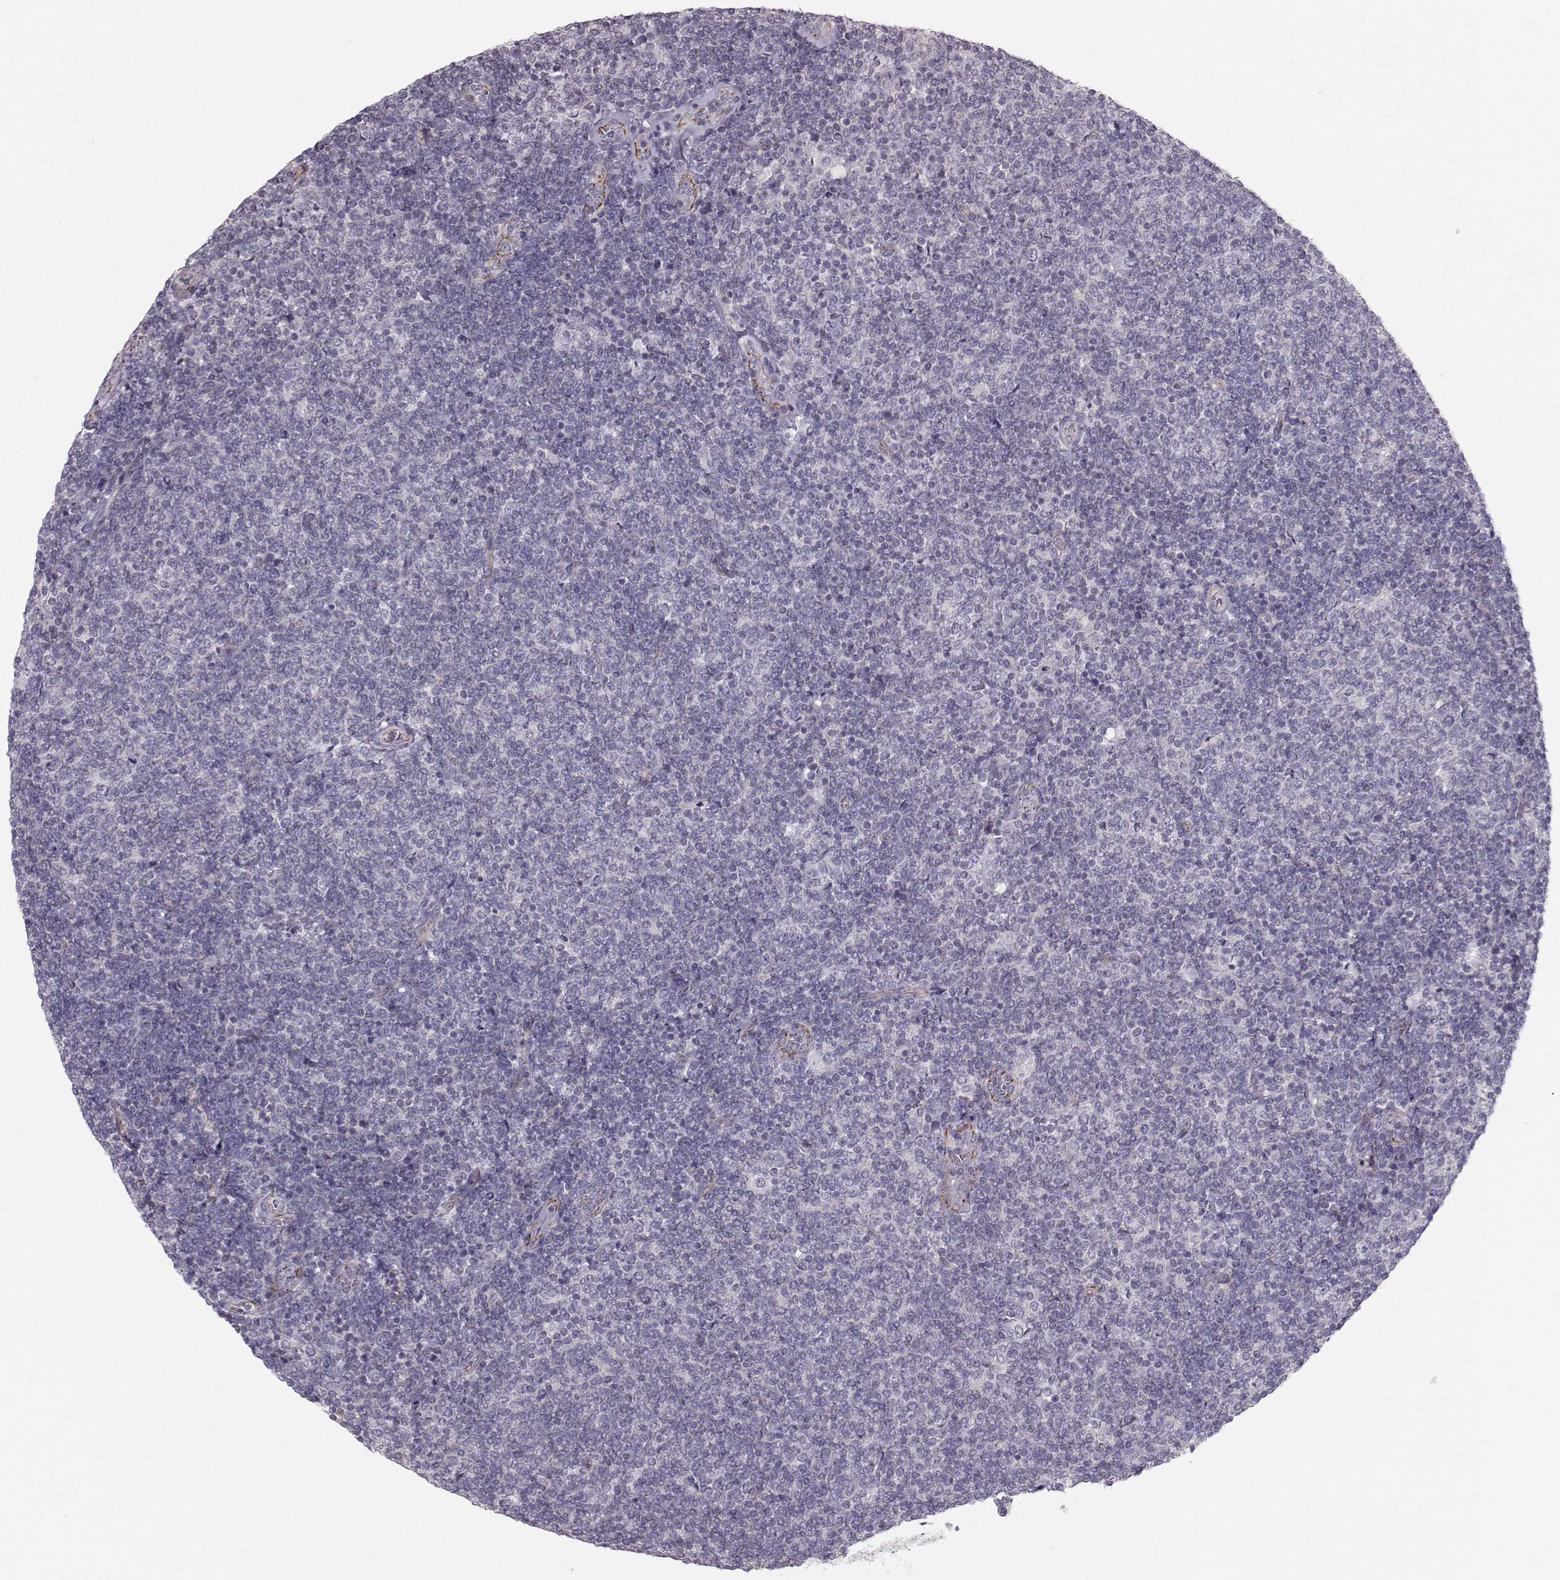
{"staining": {"intensity": "negative", "quantity": "none", "location": "none"}, "tissue": "lymphoma", "cell_type": "Tumor cells", "image_type": "cancer", "snomed": [{"axis": "morphology", "description": "Malignant lymphoma, non-Hodgkin's type, Low grade"}, {"axis": "topography", "description": "Lymph node"}], "caption": "Malignant lymphoma, non-Hodgkin's type (low-grade) was stained to show a protein in brown. There is no significant expression in tumor cells. The staining is performed using DAB brown chromogen with nuclei counter-stained in using hematoxylin.", "gene": "MAST1", "patient": {"sex": "male", "age": 52}}